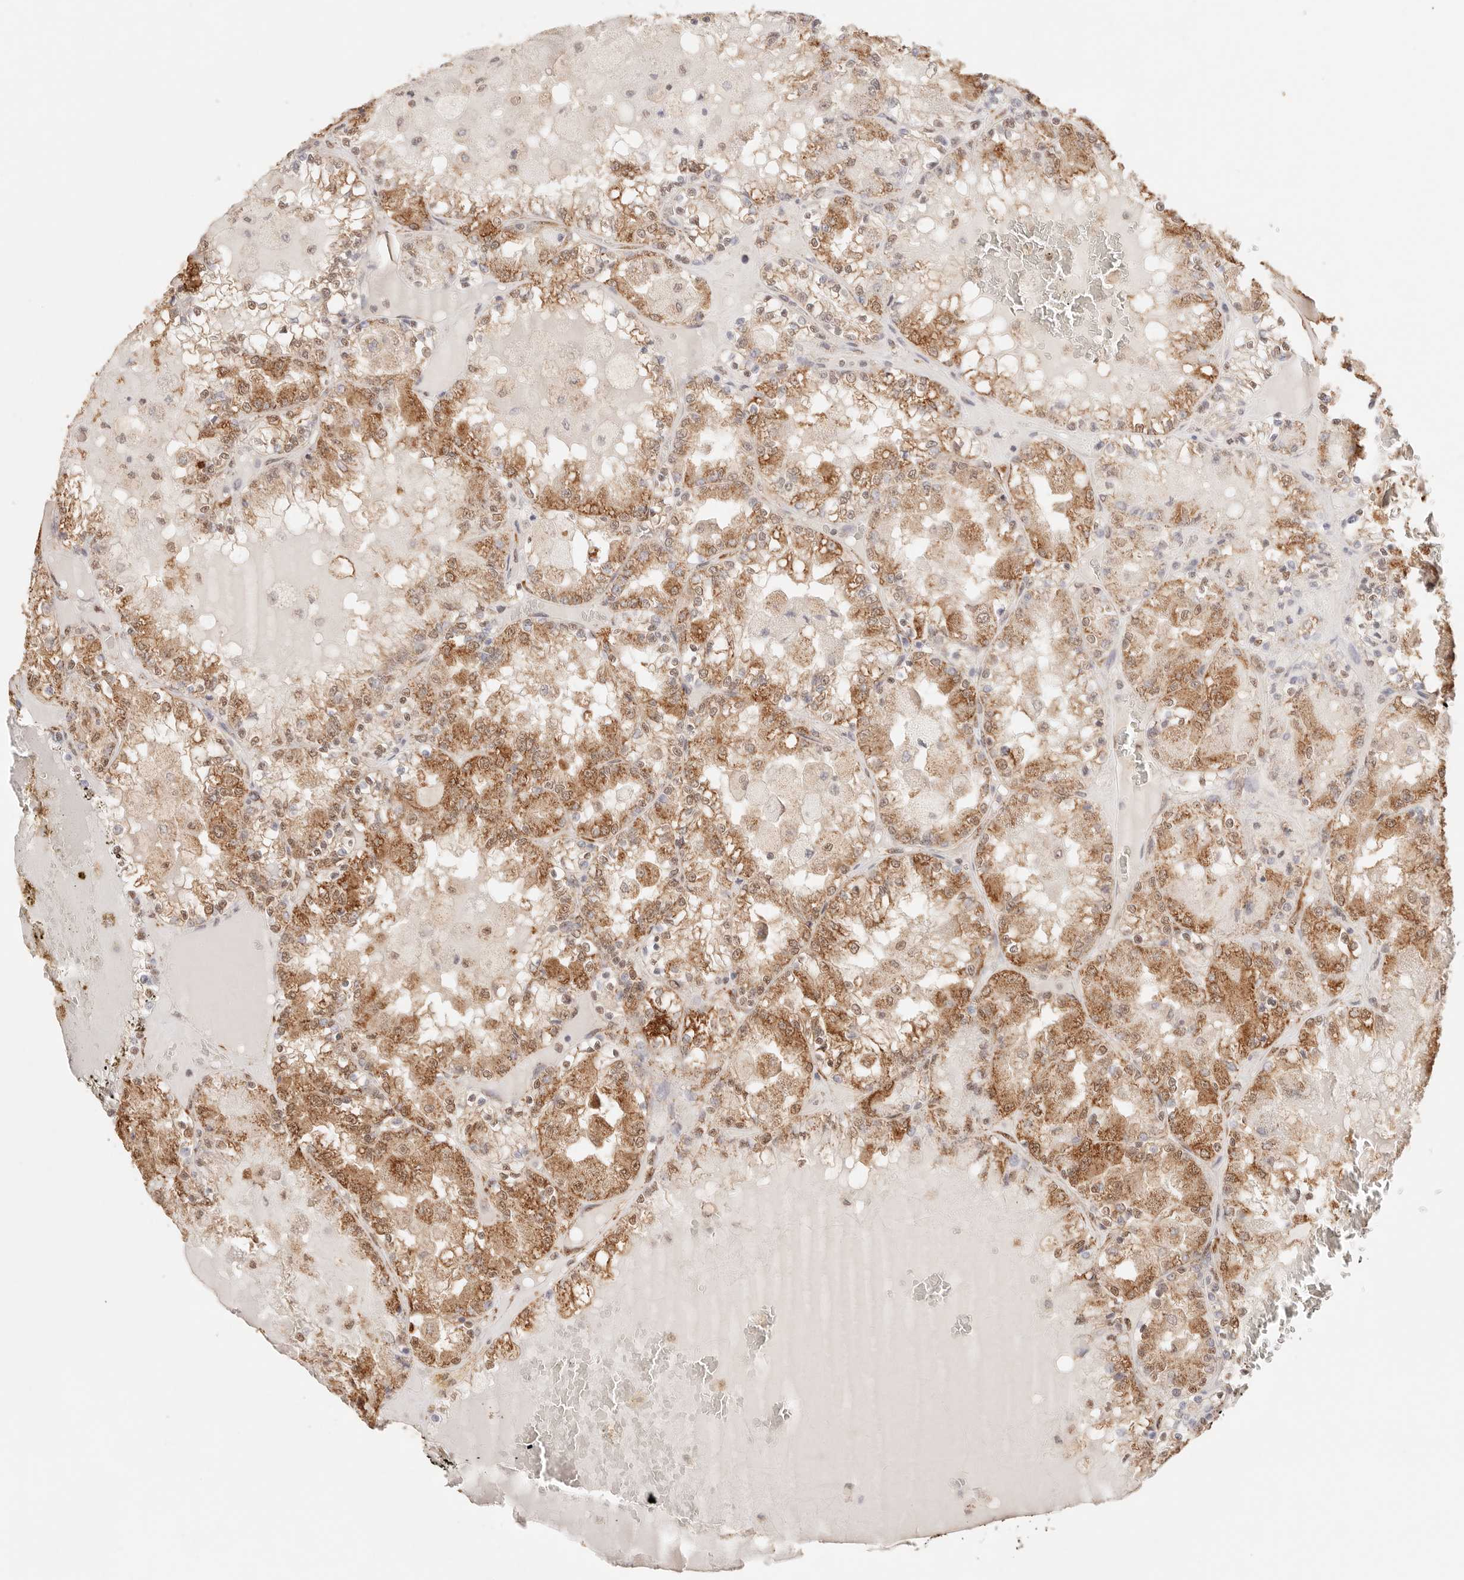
{"staining": {"intensity": "moderate", "quantity": ">75%", "location": "cytoplasmic/membranous,nuclear"}, "tissue": "renal cancer", "cell_type": "Tumor cells", "image_type": "cancer", "snomed": [{"axis": "morphology", "description": "Adenocarcinoma, NOS"}, {"axis": "topography", "description": "Kidney"}], "caption": "Approximately >75% of tumor cells in human renal adenocarcinoma exhibit moderate cytoplasmic/membranous and nuclear protein positivity as visualized by brown immunohistochemical staining.", "gene": "IL1R2", "patient": {"sex": "female", "age": 56}}